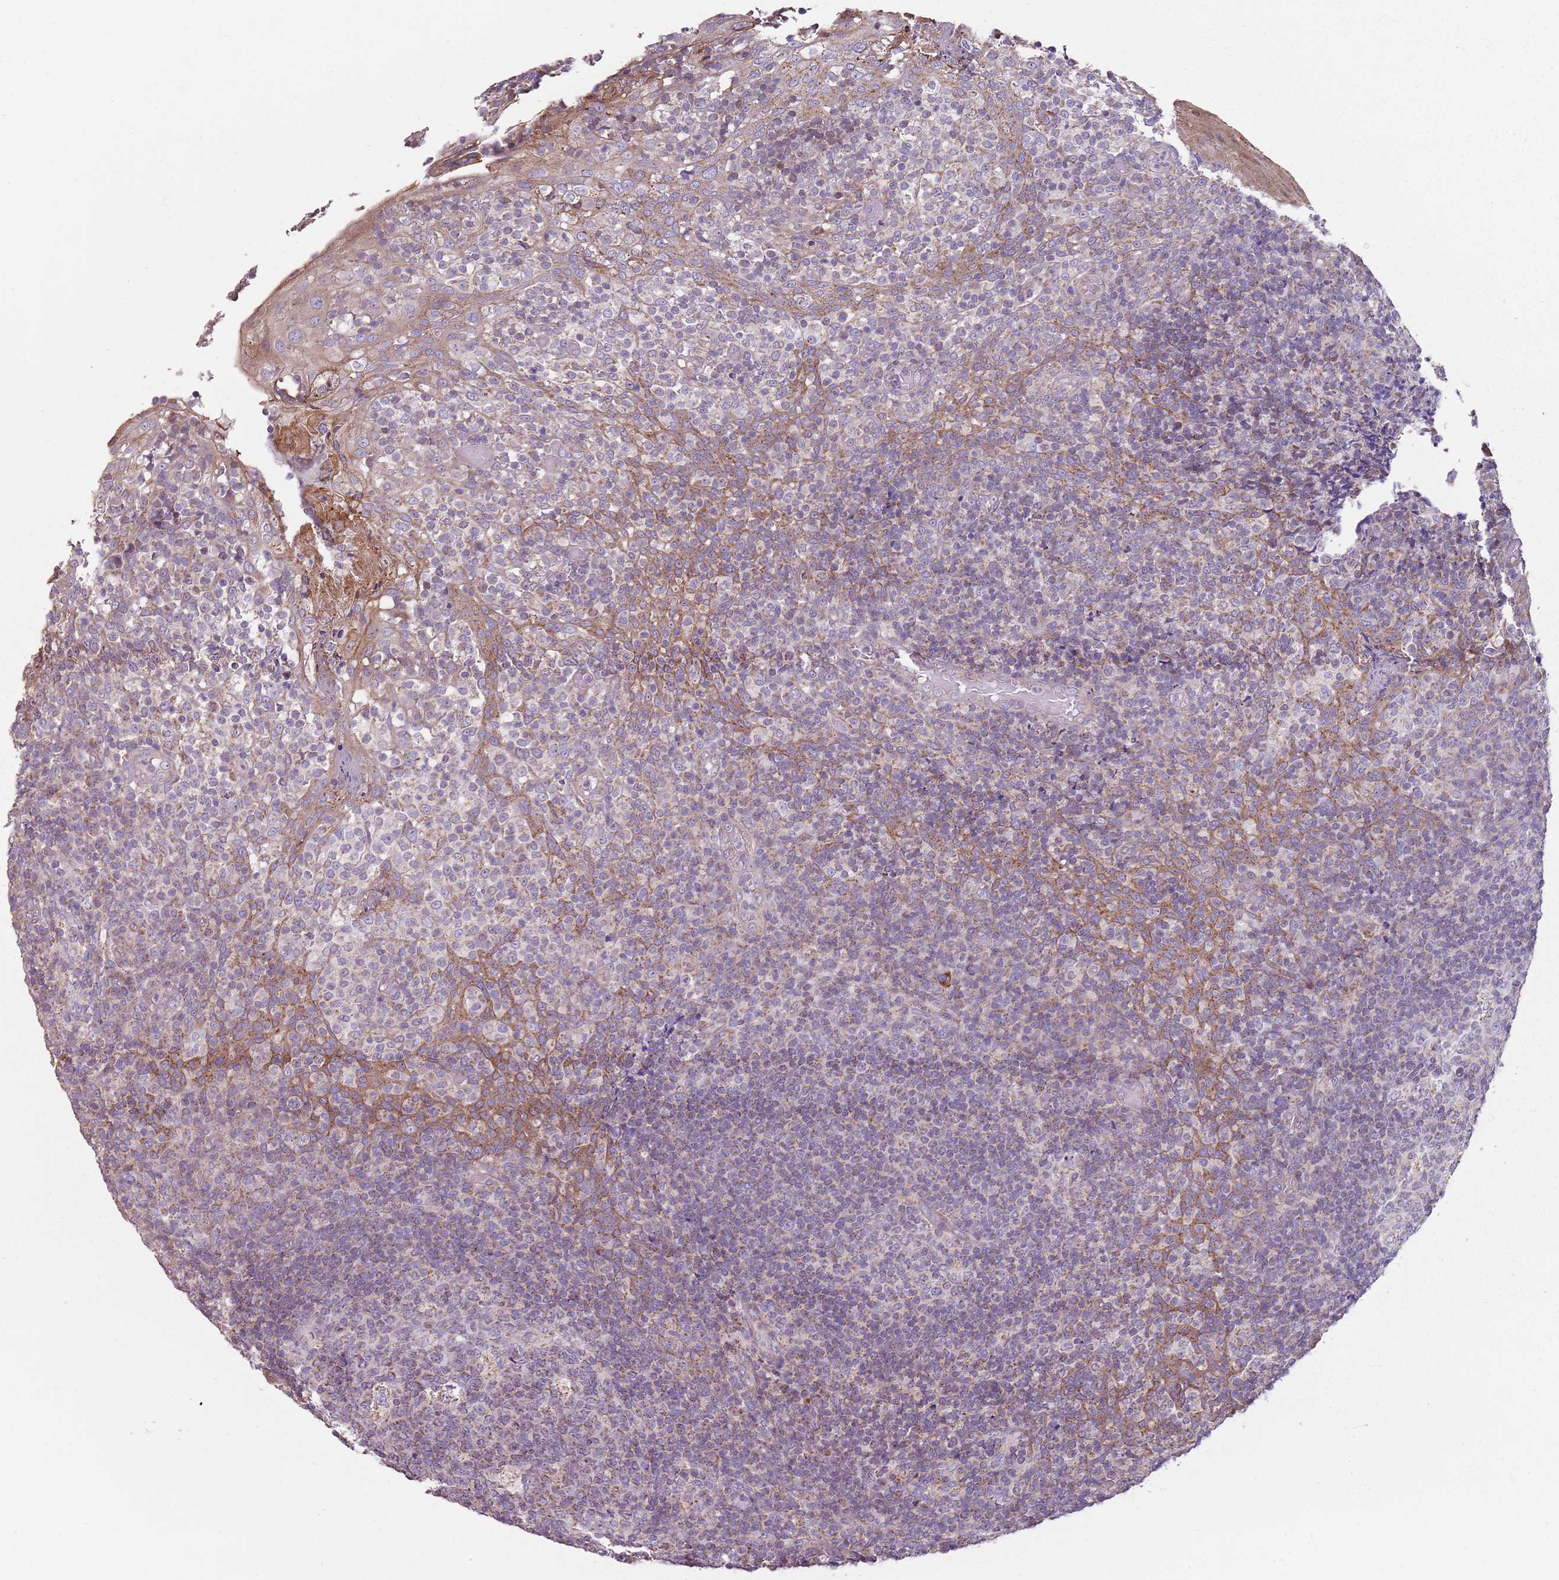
{"staining": {"intensity": "moderate", "quantity": "<25%", "location": "cytoplasmic/membranous"}, "tissue": "tonsil", "cell_type": "Non-germinal center cells", "image_type": "normal", "snomed": [{"axis": "morphology", "description": "Normal tissue, NOS"}, {"axis": "topography", "description": "Tonsil"}], "caption": "Tonsil was stained to show a protein in brown. There is low levels of moderate cytoplasmic/membranous positivity in about <25% of non-germinal center cells.", "gene": "GAS8", "patient": {"sex": "female", "age": 19}}